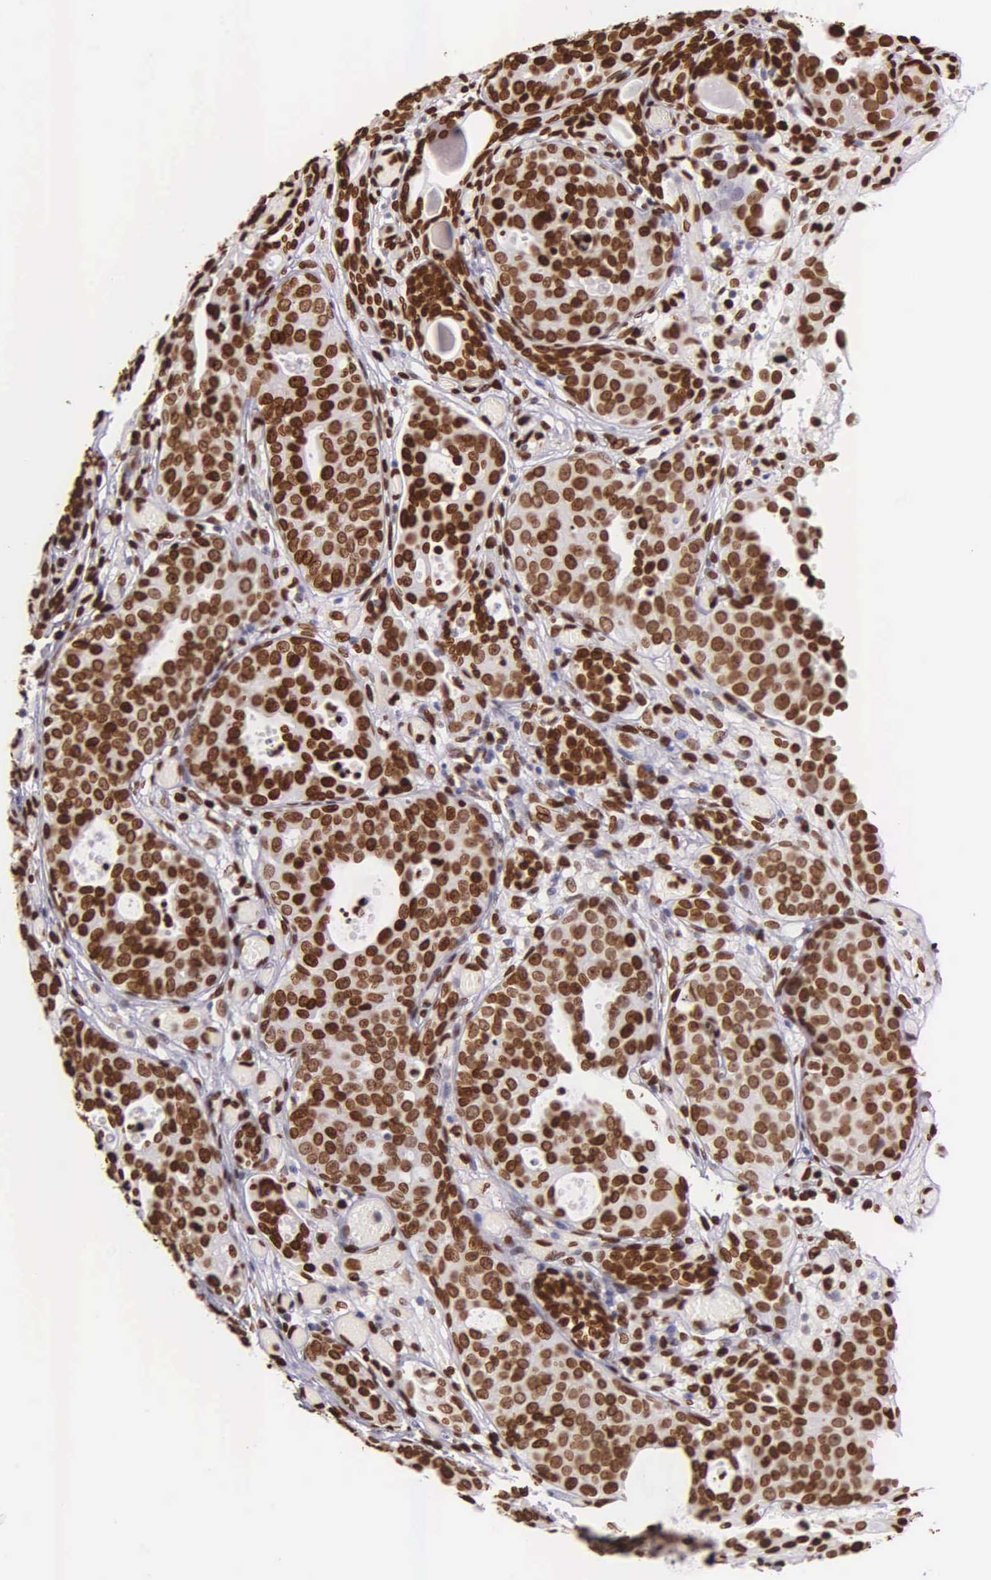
{"staining": {"intensity": "strong", "quantity": ">75%", "location": "nuclear"}, "tissue": "urothelial cancer", "cell_type": "Tumor cells", "image_type": "cancer", "snomed": [{"axis": "morphology", "description": "Urothelial carcinoma, High grade"}, {"axis": "topography", "description": "Urinary bladder"}], "caption": "The histopathology image displays staining of urothelial cancer, revealing strong nuclear protein positivity (brown color) within tumor cells.", "gene": "H1-0", "patient": {"sex": "male", "age": 78}}